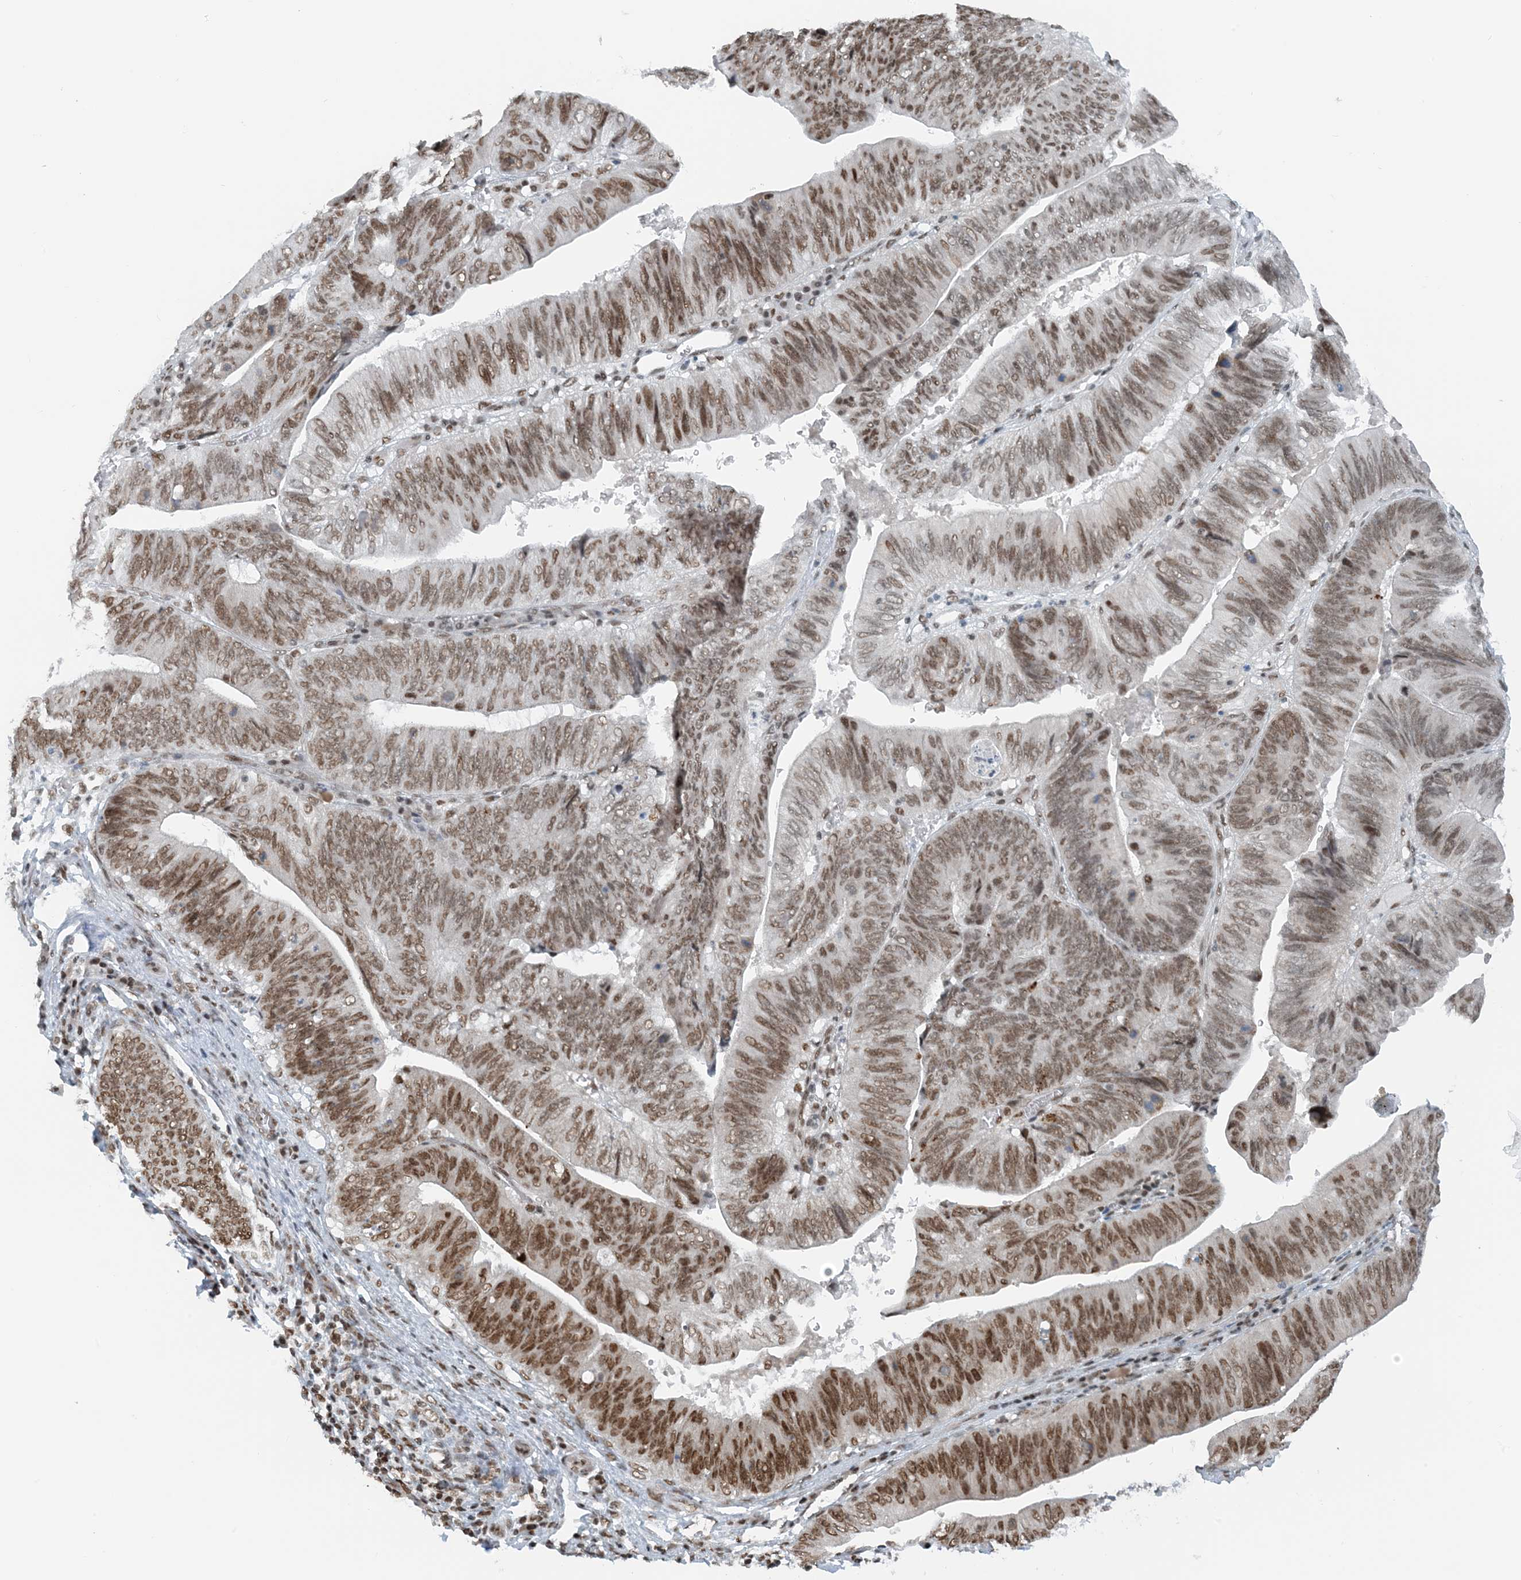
{"staining": {"intensity": "moderate", "quantity": ">75%", "location": "nuclear"}, "tissue": "pancreatic cancer", "cell_type": "Tumor cells", "image_type": "cancer", "snomed": [{"axis": "morphology", "description": "Adenocarcinoma, NOS"}, {"axis": "topography", "description": "Pancreas"}], "caption": "Brown immunohistochemical staining in human pancreatic cancer (adenocarcinoma) displays moderate nuclear staining in about >75% of tumor cells. Using DAB (brown) and hematoxylin (blue) stains, captured at high magnification using brightfield microscopy.", "gene": "ZNF500", "patient": {"sex": "male", "age": 63}}